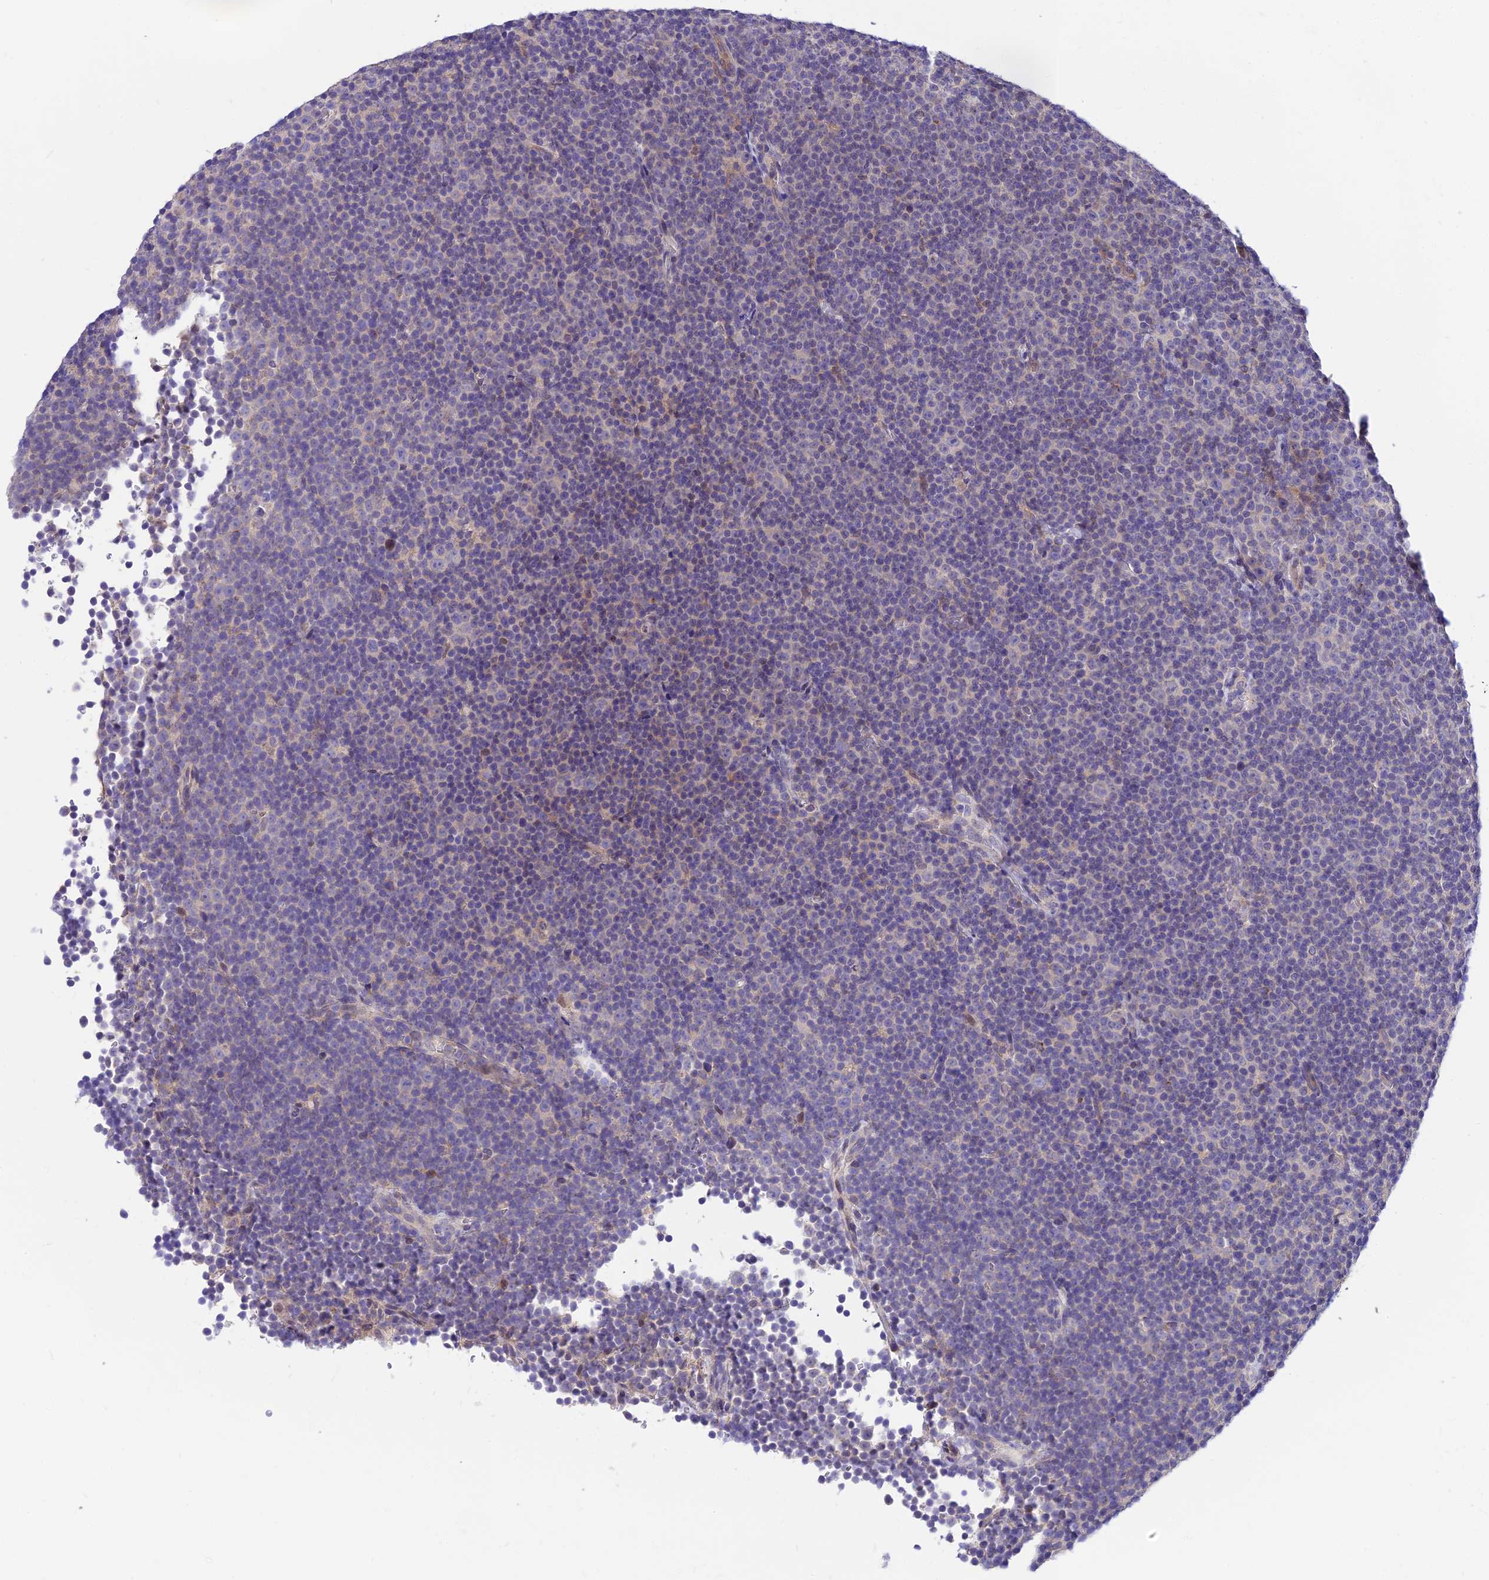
{"staining": {"intensity": "negative", "quantity": "none", "location": "none"}, "tissue": "lymphoma", "cell_type": "Tumor cells", "image_type": "cancer", "snomed": [{"axis": "morphology", "description": "Malignant lymphoma, non-Hodgkin's type, Low grade"}, {"axis": "topography", "description": "Lymph node"}], "caption": "Tumor cells show no significant protein positivity in lymphoma.", "gene": "C6orf132", "patient": {"sex": "female", "age": 67}}